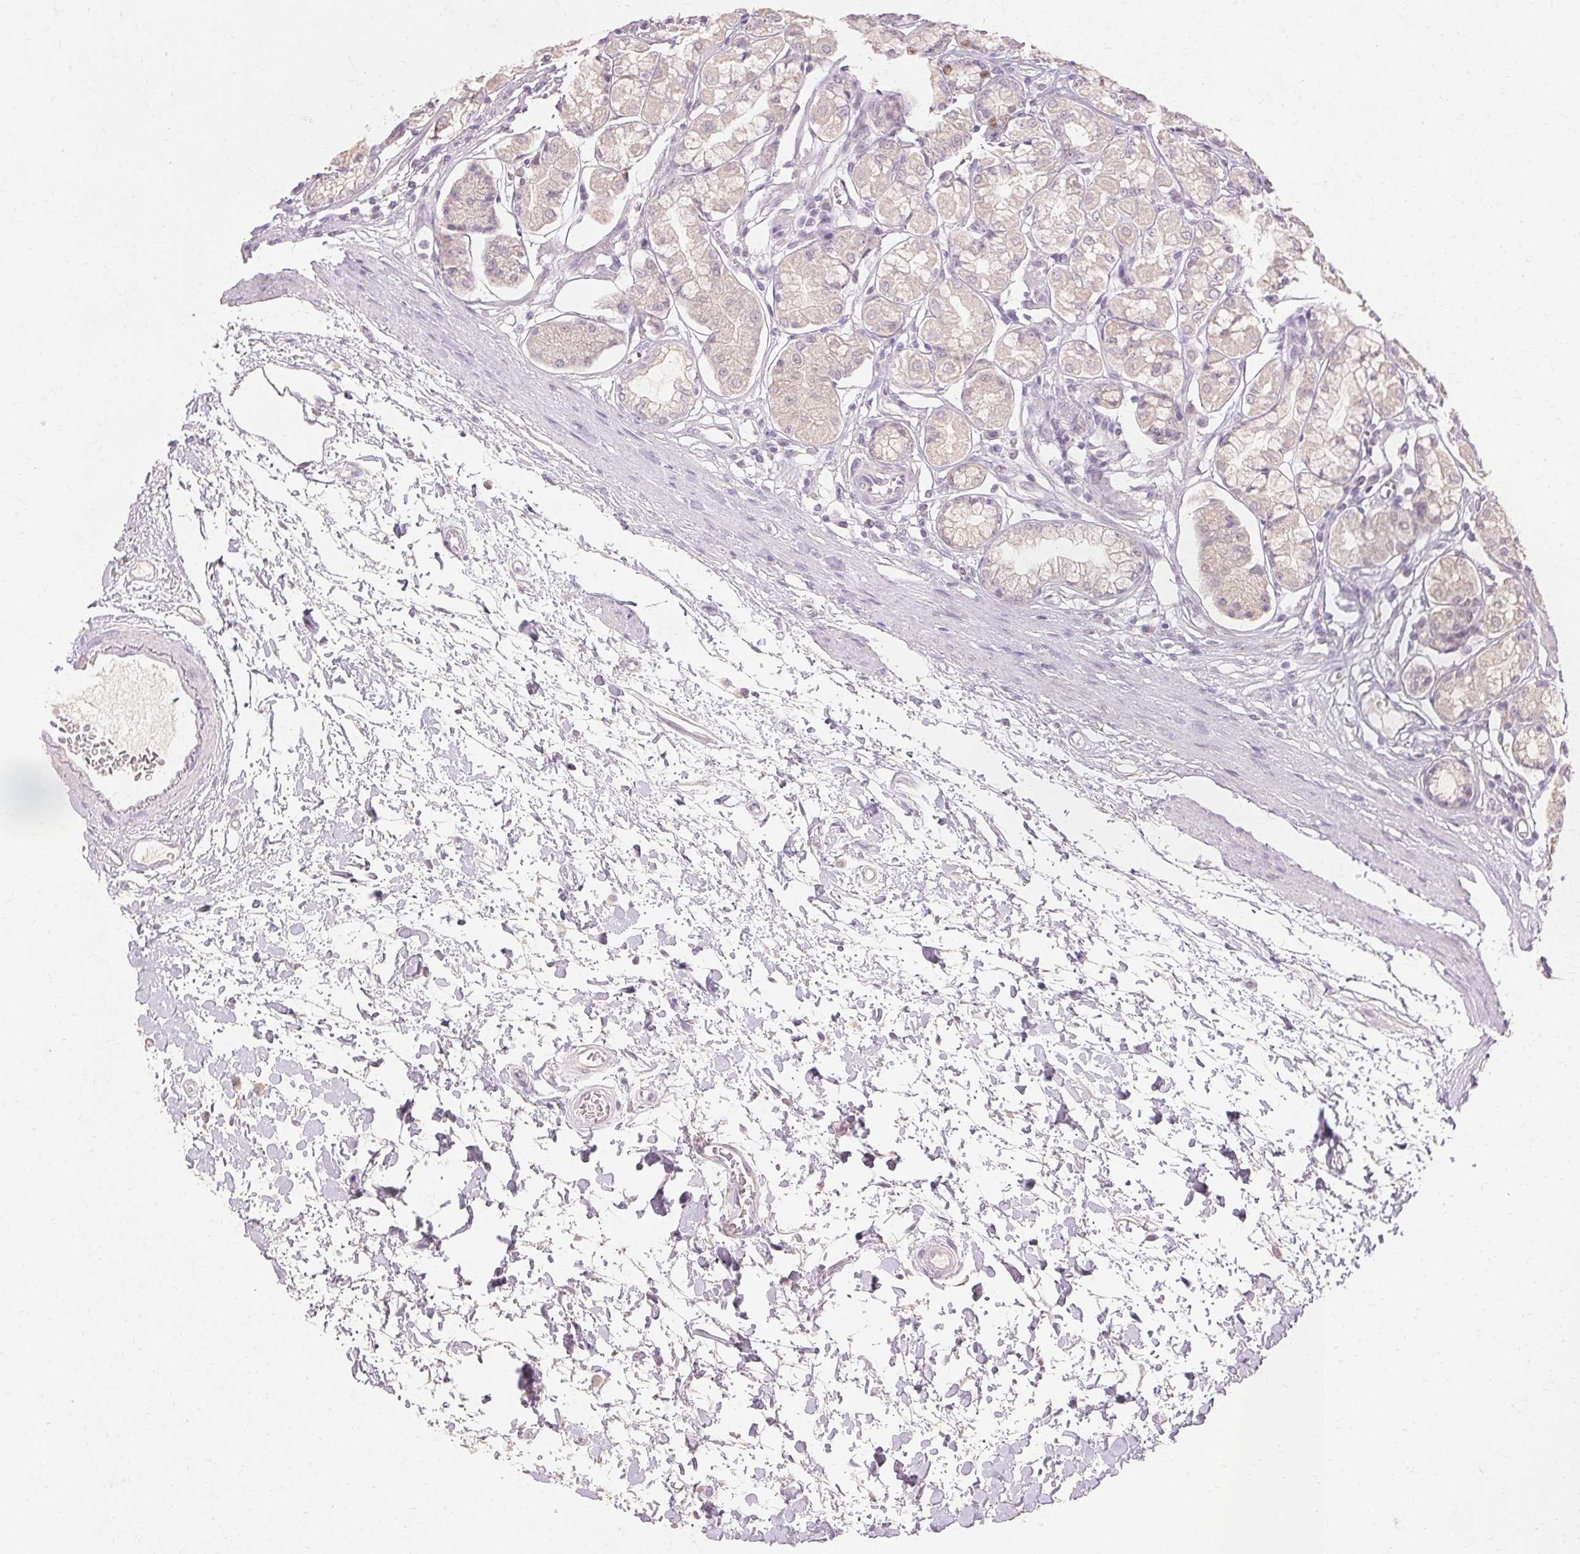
{"staining": {"intensity": "moderate", "quantity": "<25%", "location": "nuclear"}, "tissue": "stomach", "cell_type": "Glandular cells", "image_type": "normal", "snomed": [{"axis": "morphology", "description": "Normal tissue, NOS"}, {"axis": "topography", "description": "Stomach"}, {"axis": "topography", "description": "Stomach, lower"}], "caption": "Brown immunohistochemical staining in benign human stomach reveals moderate nuclear staining in about <25% of glandular cells.", "gene": "SKP2", "patient": {"sex": "male", "age": 76}}